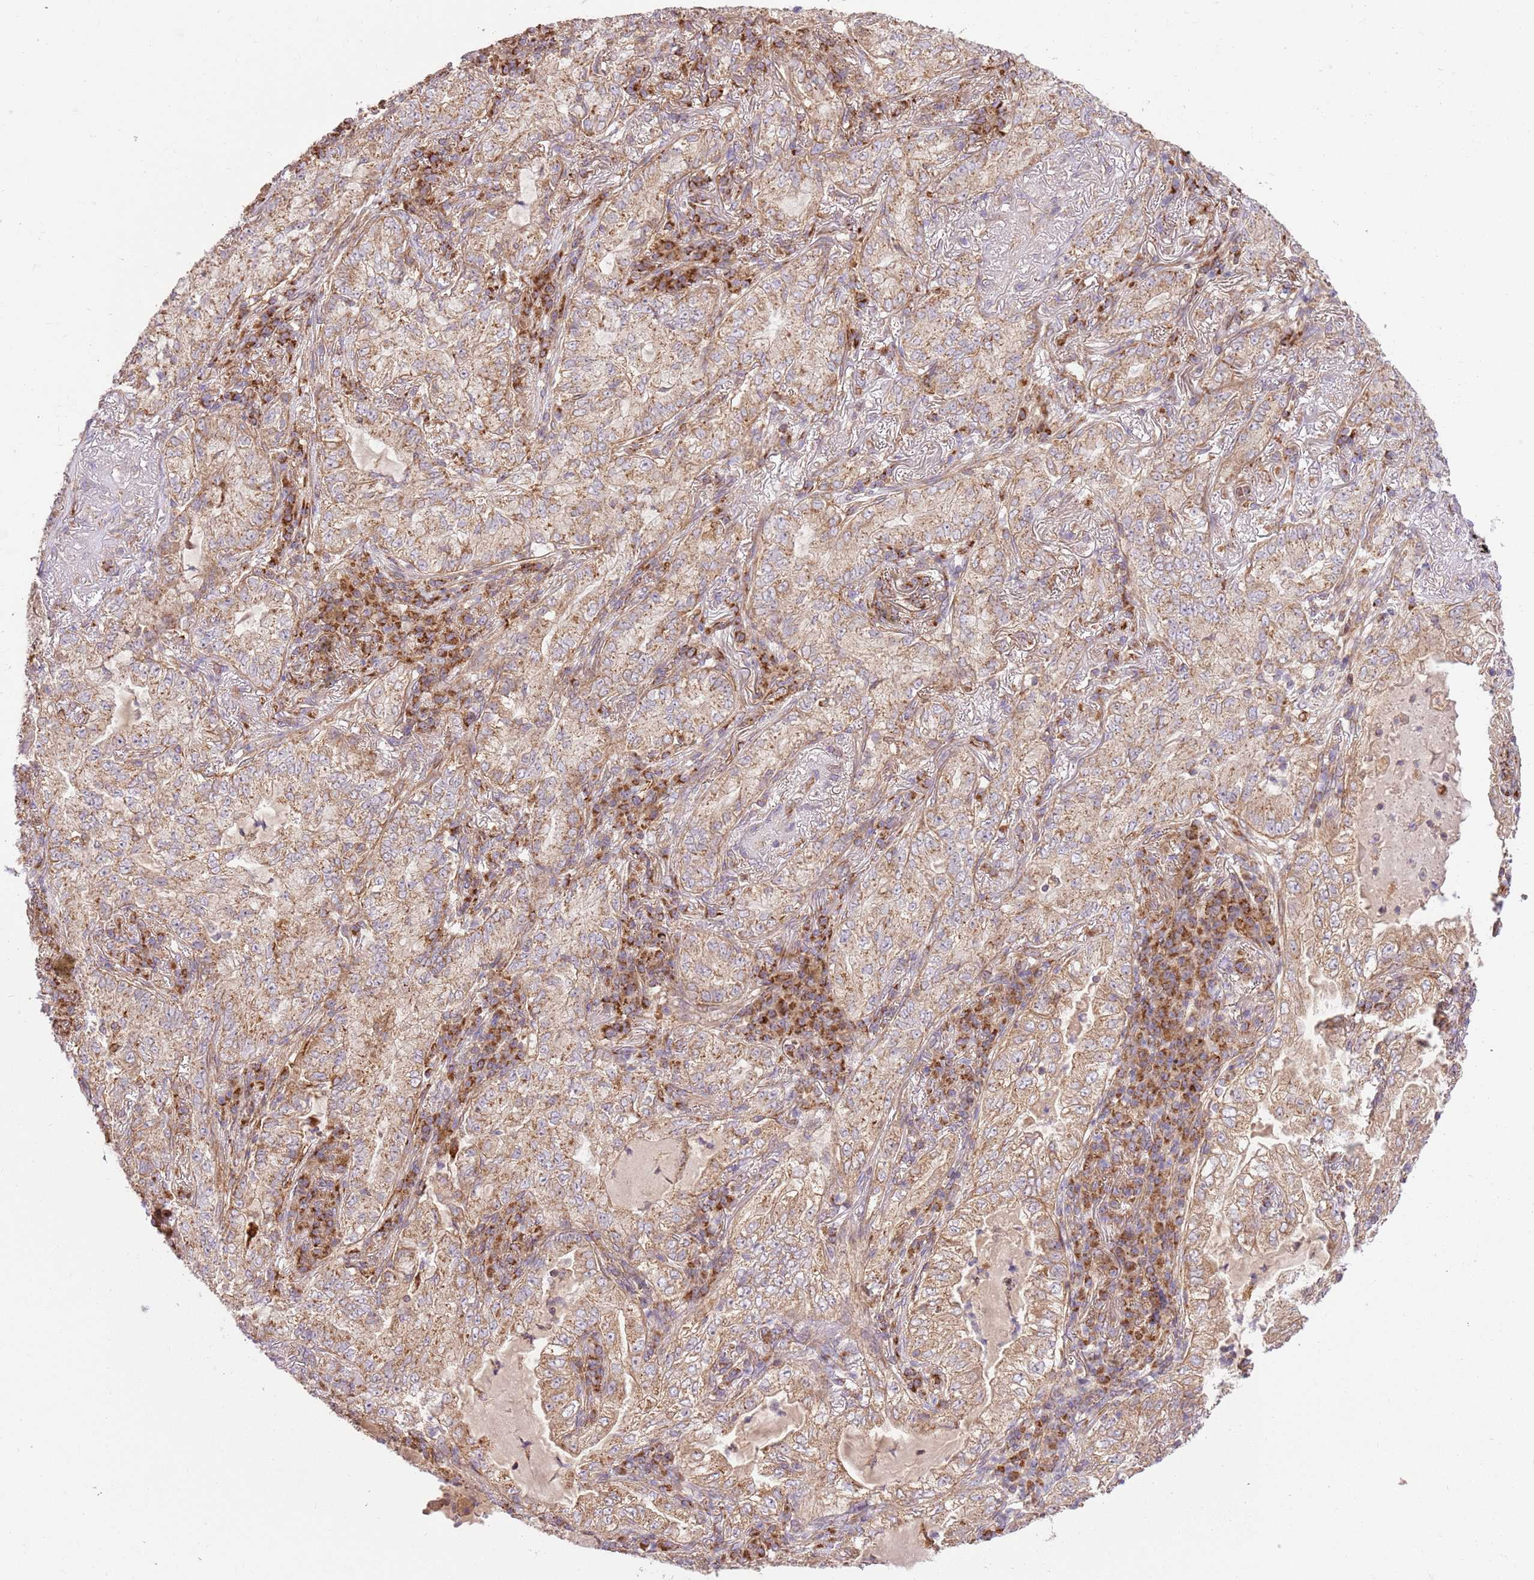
{"staining": {"intensity": "moderate", "quantity": ">75%", "location": "cytoplasmic/membranous"}, "tissue": "lung cancer", "cell_type": "Tumor cells", "image_type": "cancer", "snomed": [{"axis": "morphology", "description": "Adenocarcinoma, NOS"}, {"axis": "topography", "description": "Lung"}], "caption": "Immunohistochemistry (IHC) histopathology image of neoplastic tissue: lung cancer (adenocarcinoma) stained using IHC demonstrates medium levels of moderate protein expression localized specifically in the cytoplasmic/membranous of tumor cells, appearing as a cytoplasmic/membranous brown color.", "gene": "SPATA2L", "patient": {"sex": "female", "age": 73}}